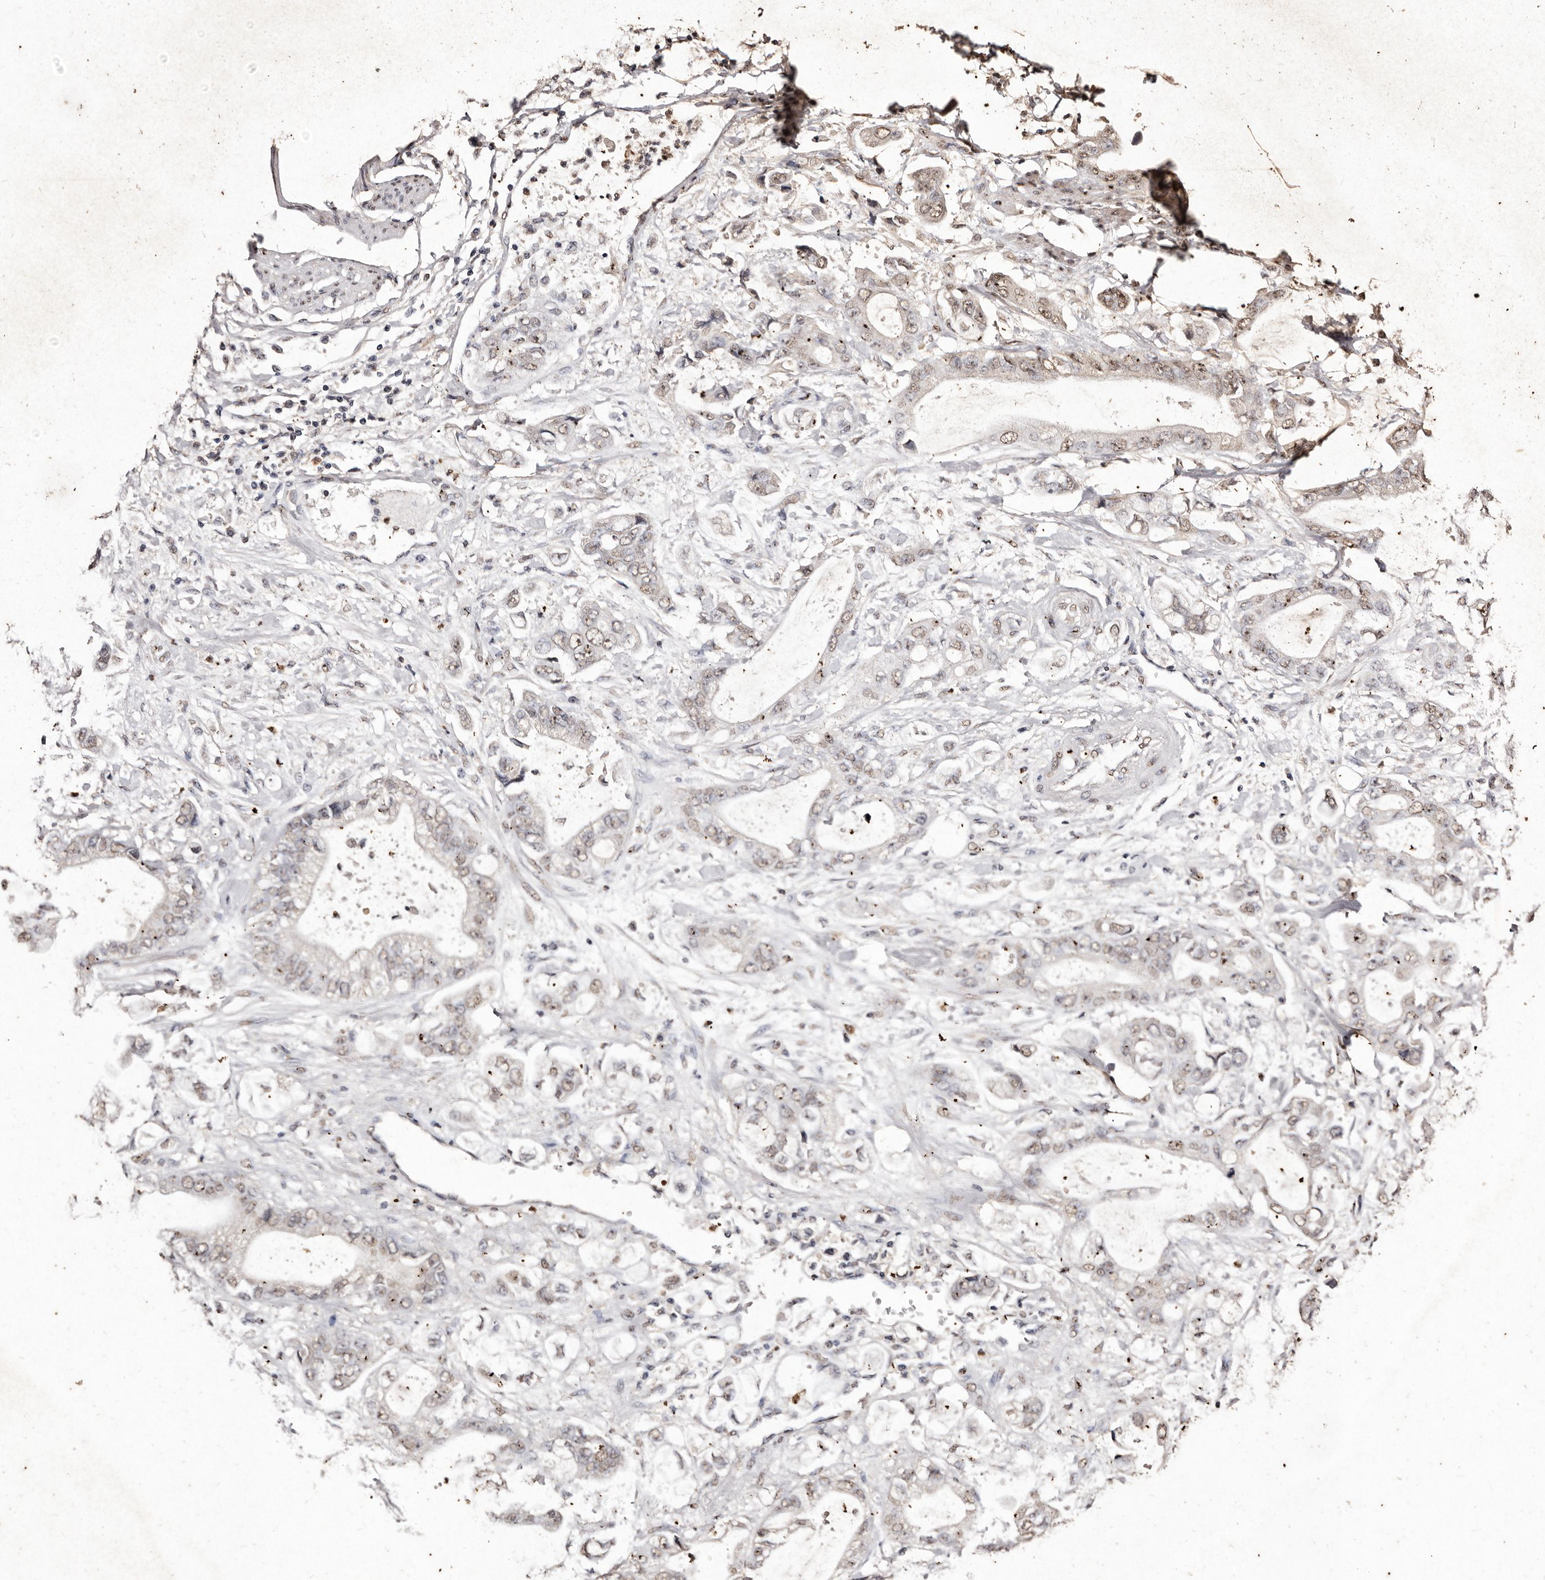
{"staining": {"intensity": "weak", "quantity": ">75%", "location": "nuclear"}, "tissue": "stomach cancer", "cell_type": "Tumor cells", "image_type": "cancer", "snomed": [{"axis": "morphology", "description": "Normal tissue, NOS"}, {"axis": "morphology", "description": "Adenocarcinoma, NOS"}, {"axis": "topography", "description": "Stomach"}], "caption": "Immunohistochemistry (IHC) histopathology image of adenocarcinoma (stomach) stained for a protein (brown), which demonstrates low levels of weak nuclear staining in approximately >75% of tumor cells.", "gene": "ERBB4", "patient": {"sex": "male", "age": 62}}